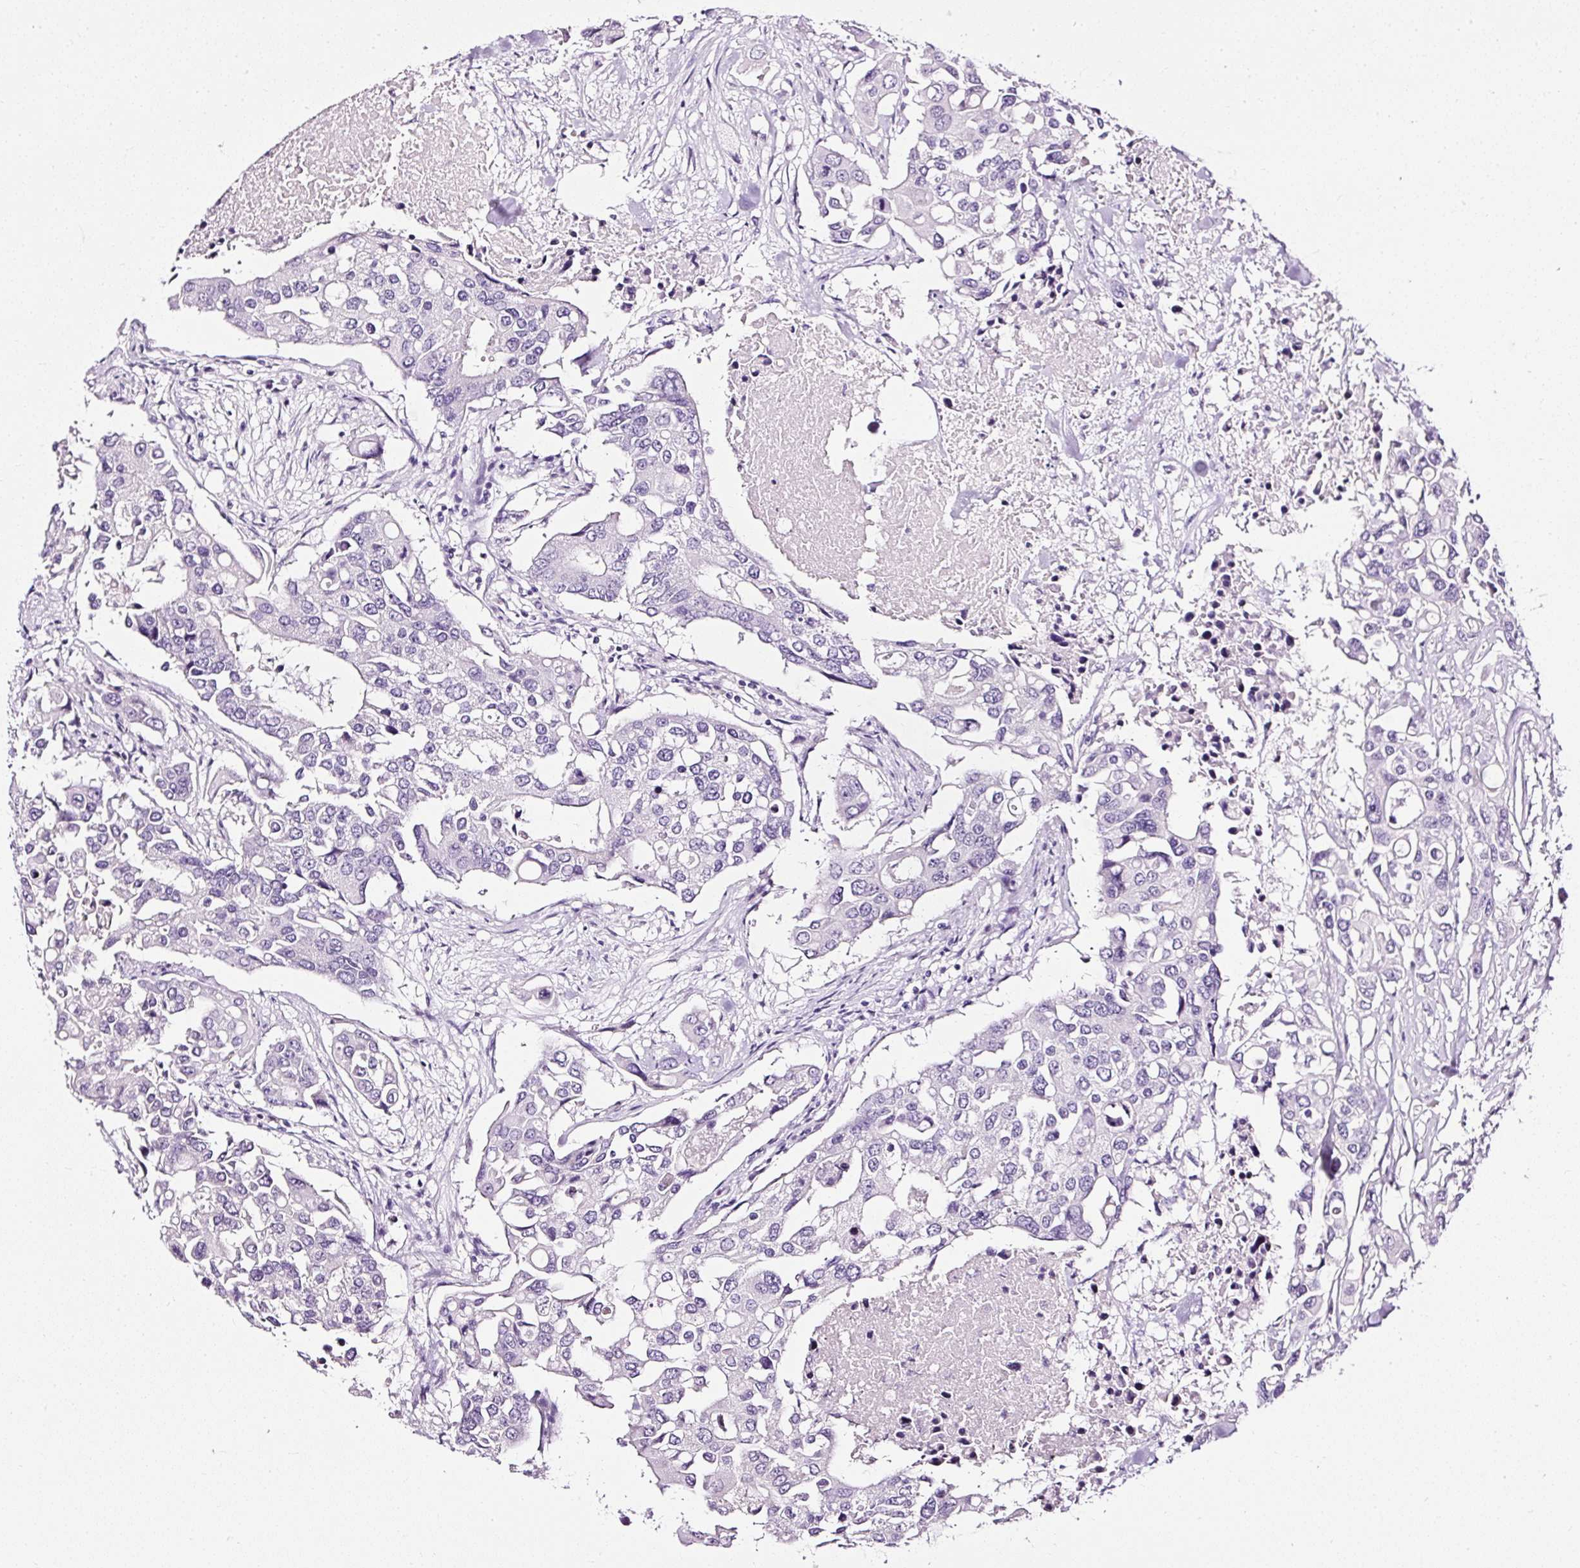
{"staining": {"intensity": "negative", "quantity": "none", "location": "none"}, "tissue": "colorectal cancer", "cell_type": "Tumor cells", "image_type": "cancer", "snomed": [{"axis": "morphology", "description": "Adenocarcinoma, NOS"}, {"axis": "topography", "description": "Colon"}], "caption": "This is an IHC histopathology image of human colorectal adenocarcinoma. There is no positivity in tumor cells.", "gene": "ATP2A1", "patient": {"sex": "male", "age": 77}}